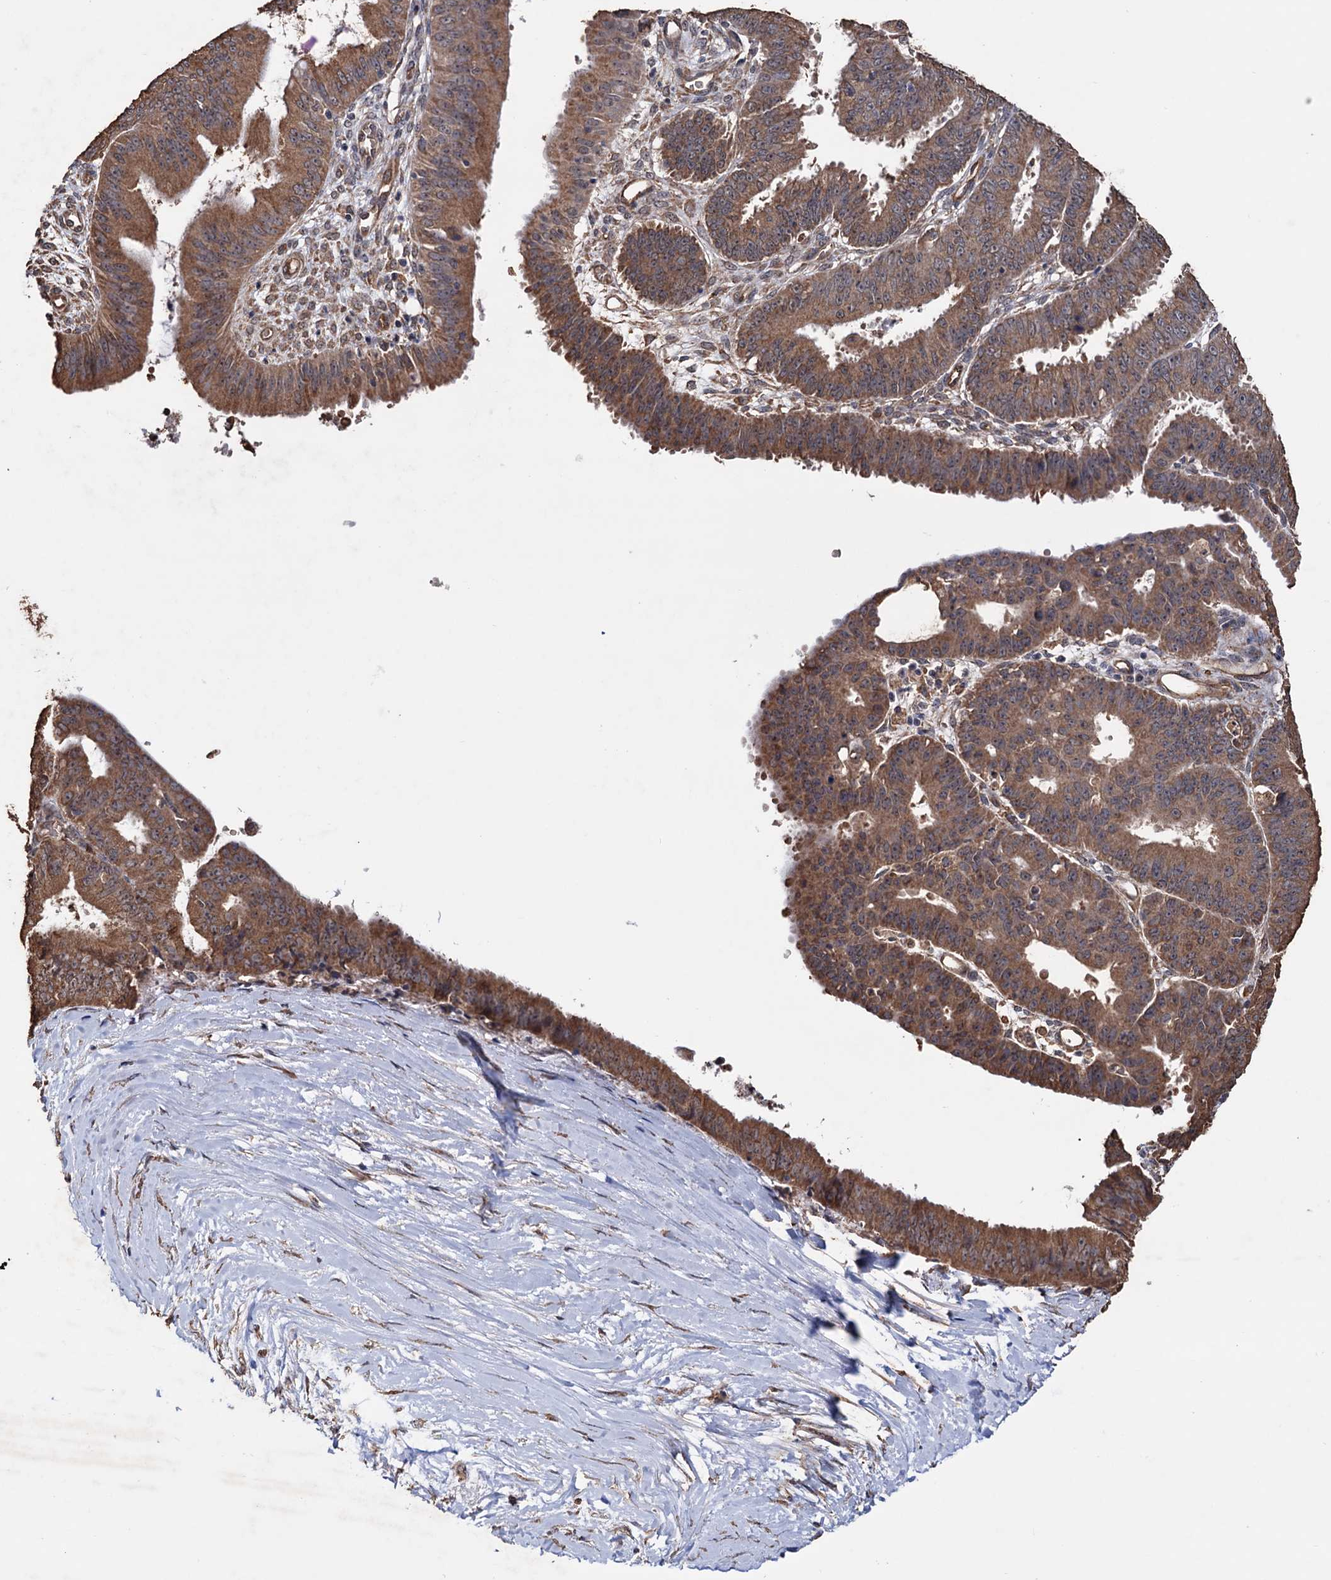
{"staining": {"intensity": "moderate", "quantity": ">75%", "location": "cytoplasmic/membranous"}, "tissue": "ovarian cancer", "cell_type": "Tumor cells", "image_type": "cancer", "snomed": [{"axis": "morphology", "description": "Carcinoma, endometroid"}, {"axis": "topography", "description": "Appendix"}, {"axis": "topography", "description": "Ovary"}], "caption": "DAB (3,3'-diaminobenzidine) immunohistochemical staining of ovarian cancer demonstrates moderate cytoplasmic/membranous protein positivity in about >75% of tumor cells.", "gene": "TBC1D12", "patient": {"sex": "female", "age": 42}}